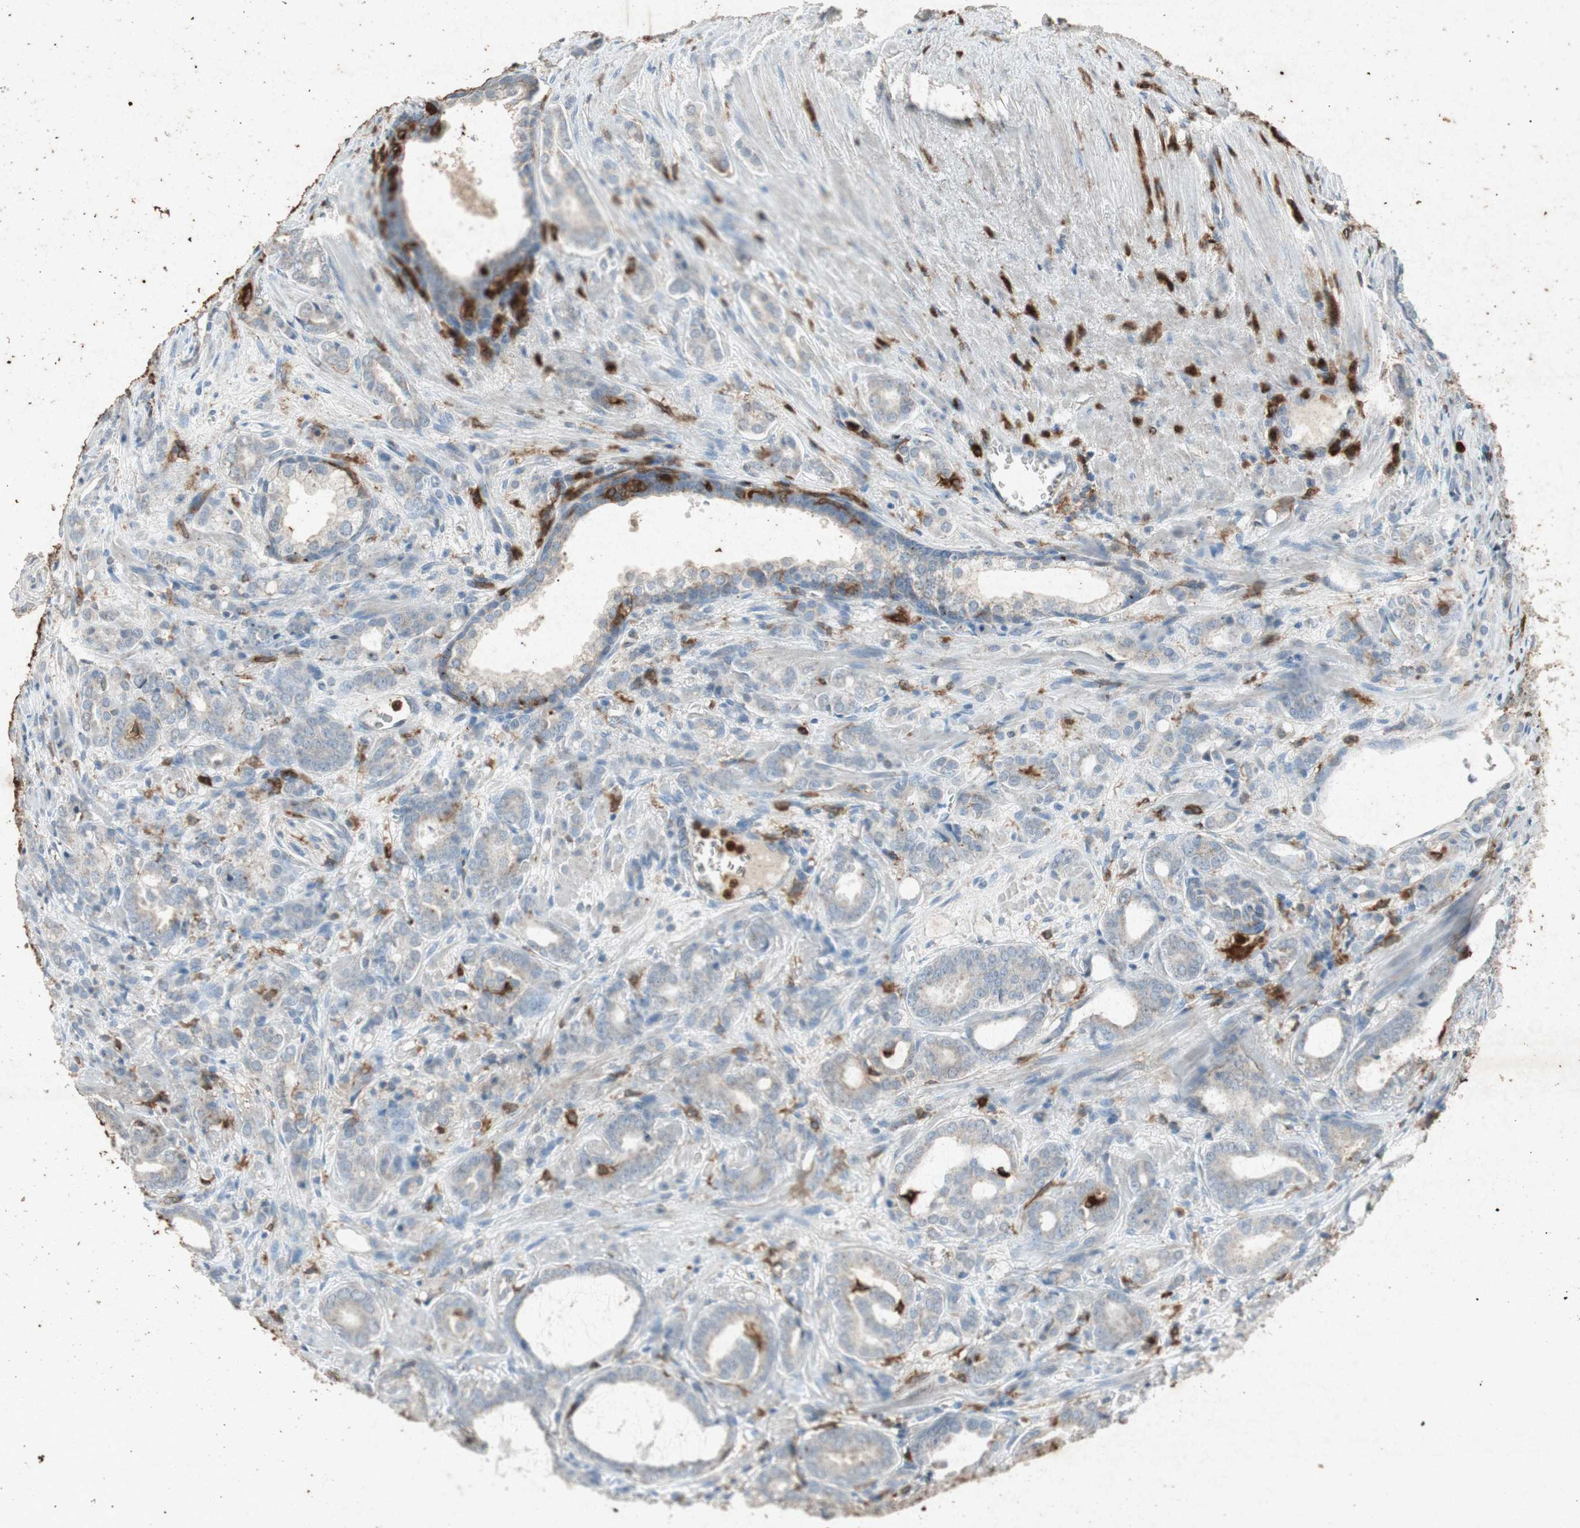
{"staining": {"intensity": "weak", "quantity": "25%-75%", "location": "cytoplasmic/membranous,nuclear"}, "tissue": "prostate cancer", "cell_type": "Tumor cells", "image_type": "cancer", "snomed": [{"axis": "morphology", "description": "Adenocarcinoma, High grade"}, {"axis": "topography", "description": "Prostate"}], "caption": "IHC of prostate cancer (high-grade adenocarcinoma) demonstrates low levels of weak cytoplasmic/membranous and nuclear expression in approximately 25%-75% of tumor cells.", "gene": "TYROBP", "patient": {"sex": "male", "age": 64}}